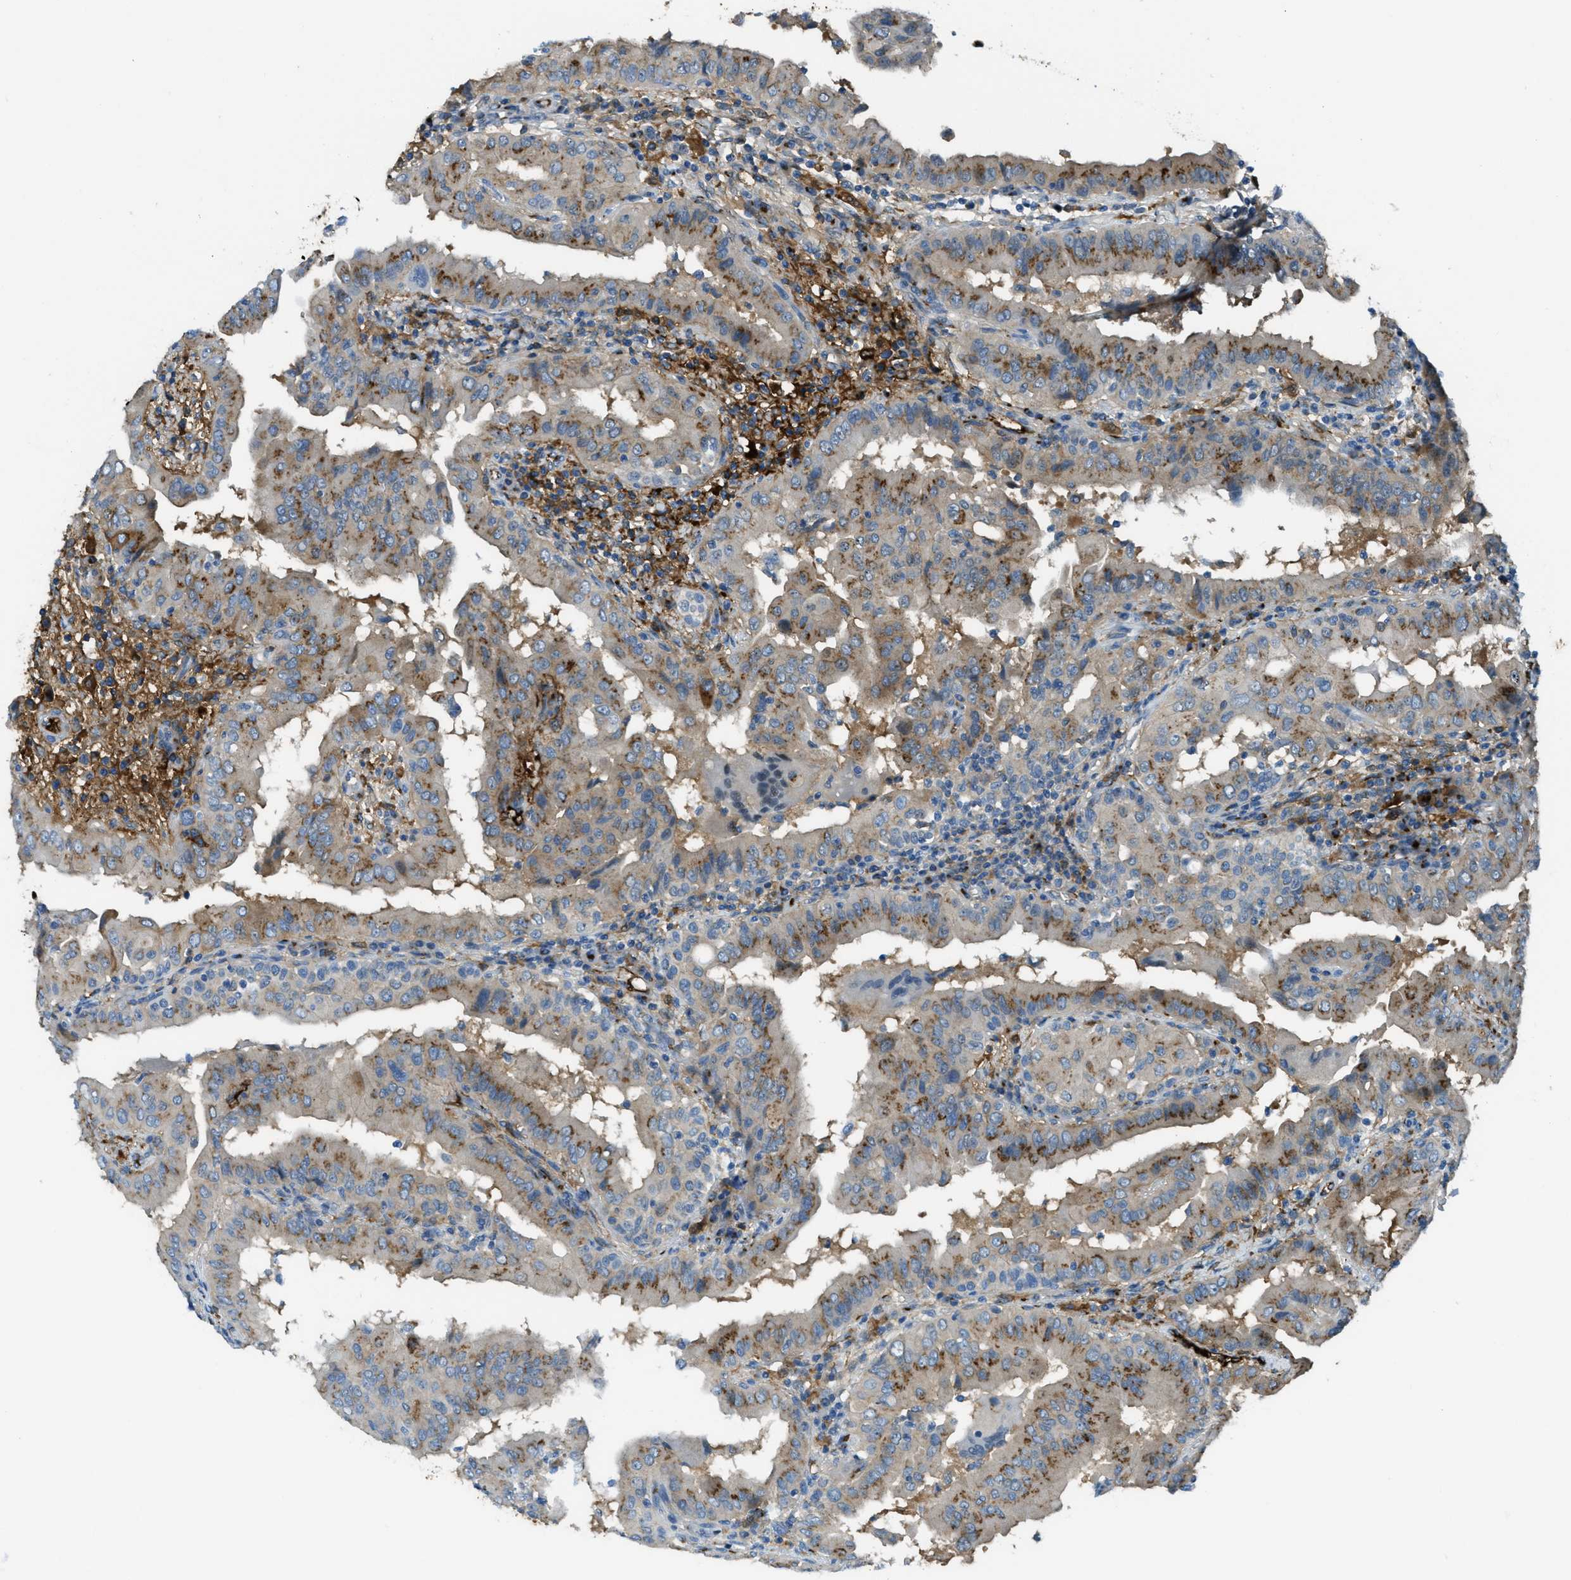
{"staining": {"intensity": "moderate", "quantity": "<25%", "location": "cytoplasmic/membranous"}, "tissue": "thyroid cancer", "cell_type": "Tumor cells", "image_type": "cancer", "snomed": [{"axis": "morphology", "description": "Papillary adenocarcinoma, NOS"}, {"axis": "topography", "description": "Thyroid gland"}], "caption": "DAB (3,3'-diaminobenzidine) immunohistochemical staining of thyroid papillary adenocarcinoma exhibits moderate cytoplasmic/membranous protein positivity in about <25% of tumor cells.", "gene": "TRIM59", "patient": {"sex": "male", "age": 33}}